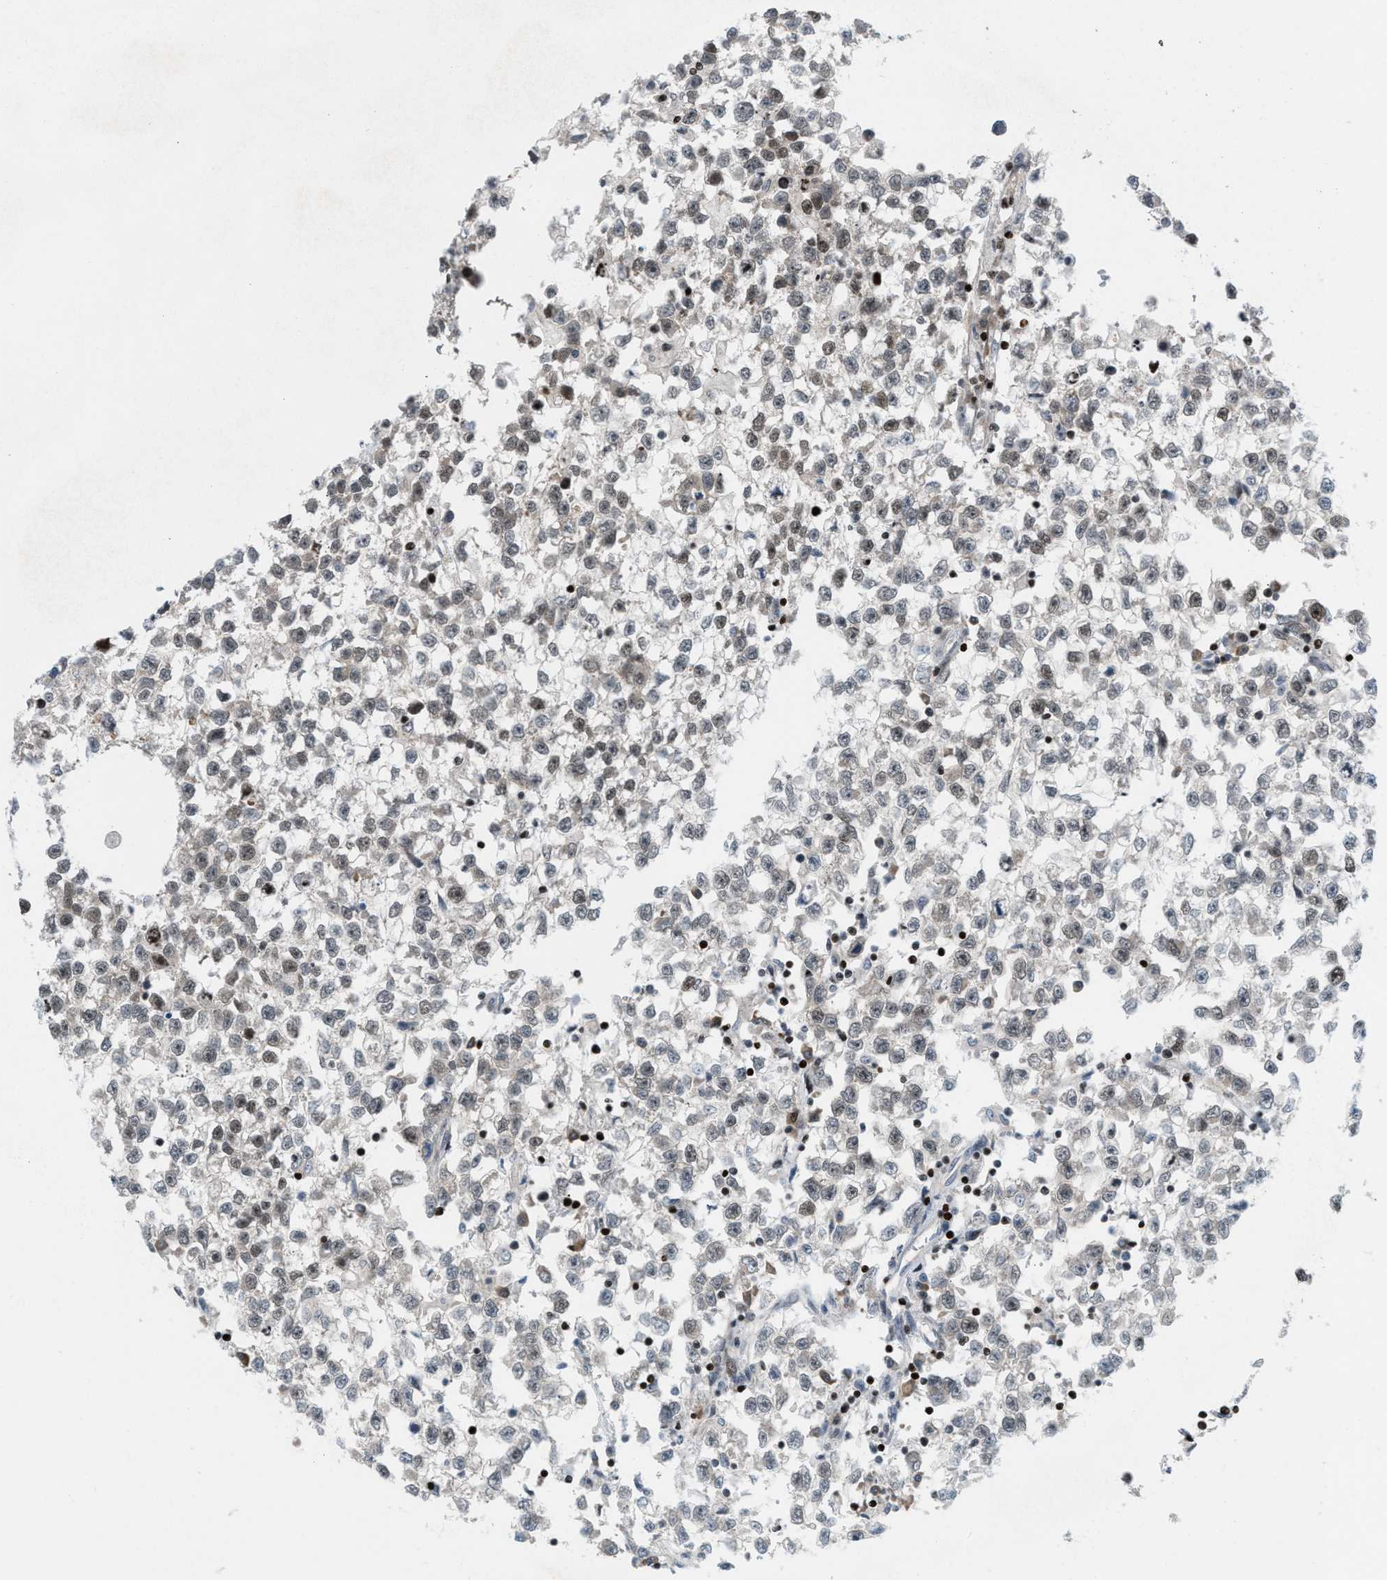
{"staining": {"intensity": "weak", "quantity": "<25%", "location": "nuclear"}, "tissue": "testis cancer", "cell_type": "Tumor cells", "image_type": "cancer", "snomed": [{"axis": "morphology", "description": "Seminoma, NOS"}, {"axis": "morphology", "description": "Carcinoma, Embryonal, NOS"}, {"axis": "topography", "description": "Testis"}], "caption": "This is a micrograph of immunohistochemistry staining of testis seminoma, which shows no staining in tumor cells.", "gene": "ZNF276", "patient": {"sex": "male", "age": 51}}